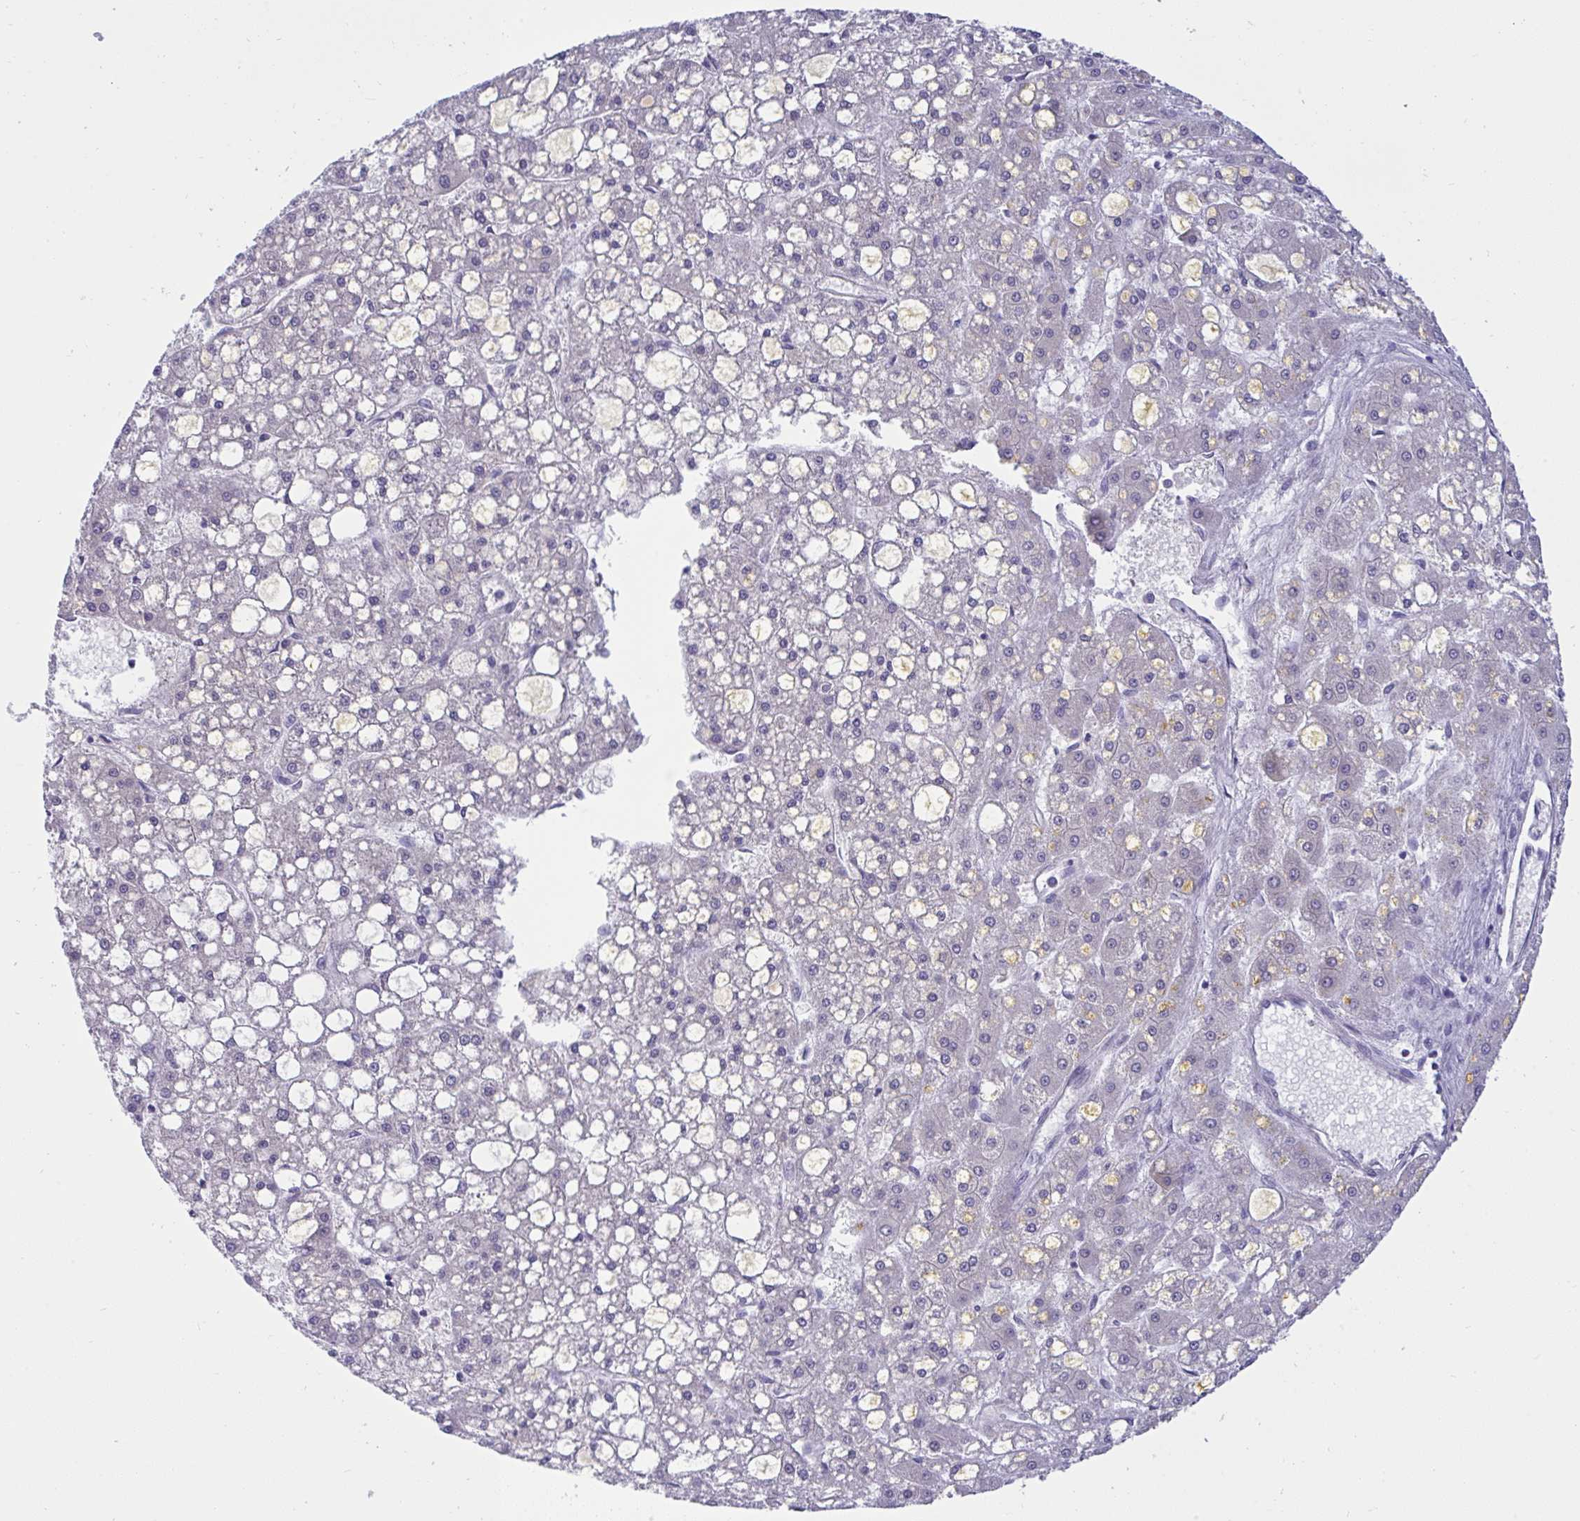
{"staining": {"intensity": "negative", "quantity": "none", "location": "none"}, "tissue": "liver cancer", "cell_type": "Tumor cells", "image_type": "cancer", "snomed": [{"axis": "morphology", "description": "Carcinoma, Hepatocellular, NOS"}, {"axis": "topography", "description": "Liver"}], "caption": "Tumor cells are negative for protein expression in human liver hepatocellular carcinoma. (DAB (3,3'-diaminobenzidine) immunohistochemistry with hematoxylin counter stain).", "gene": "TMEM41A", "patient": {"sex": "male", "age": 67}}